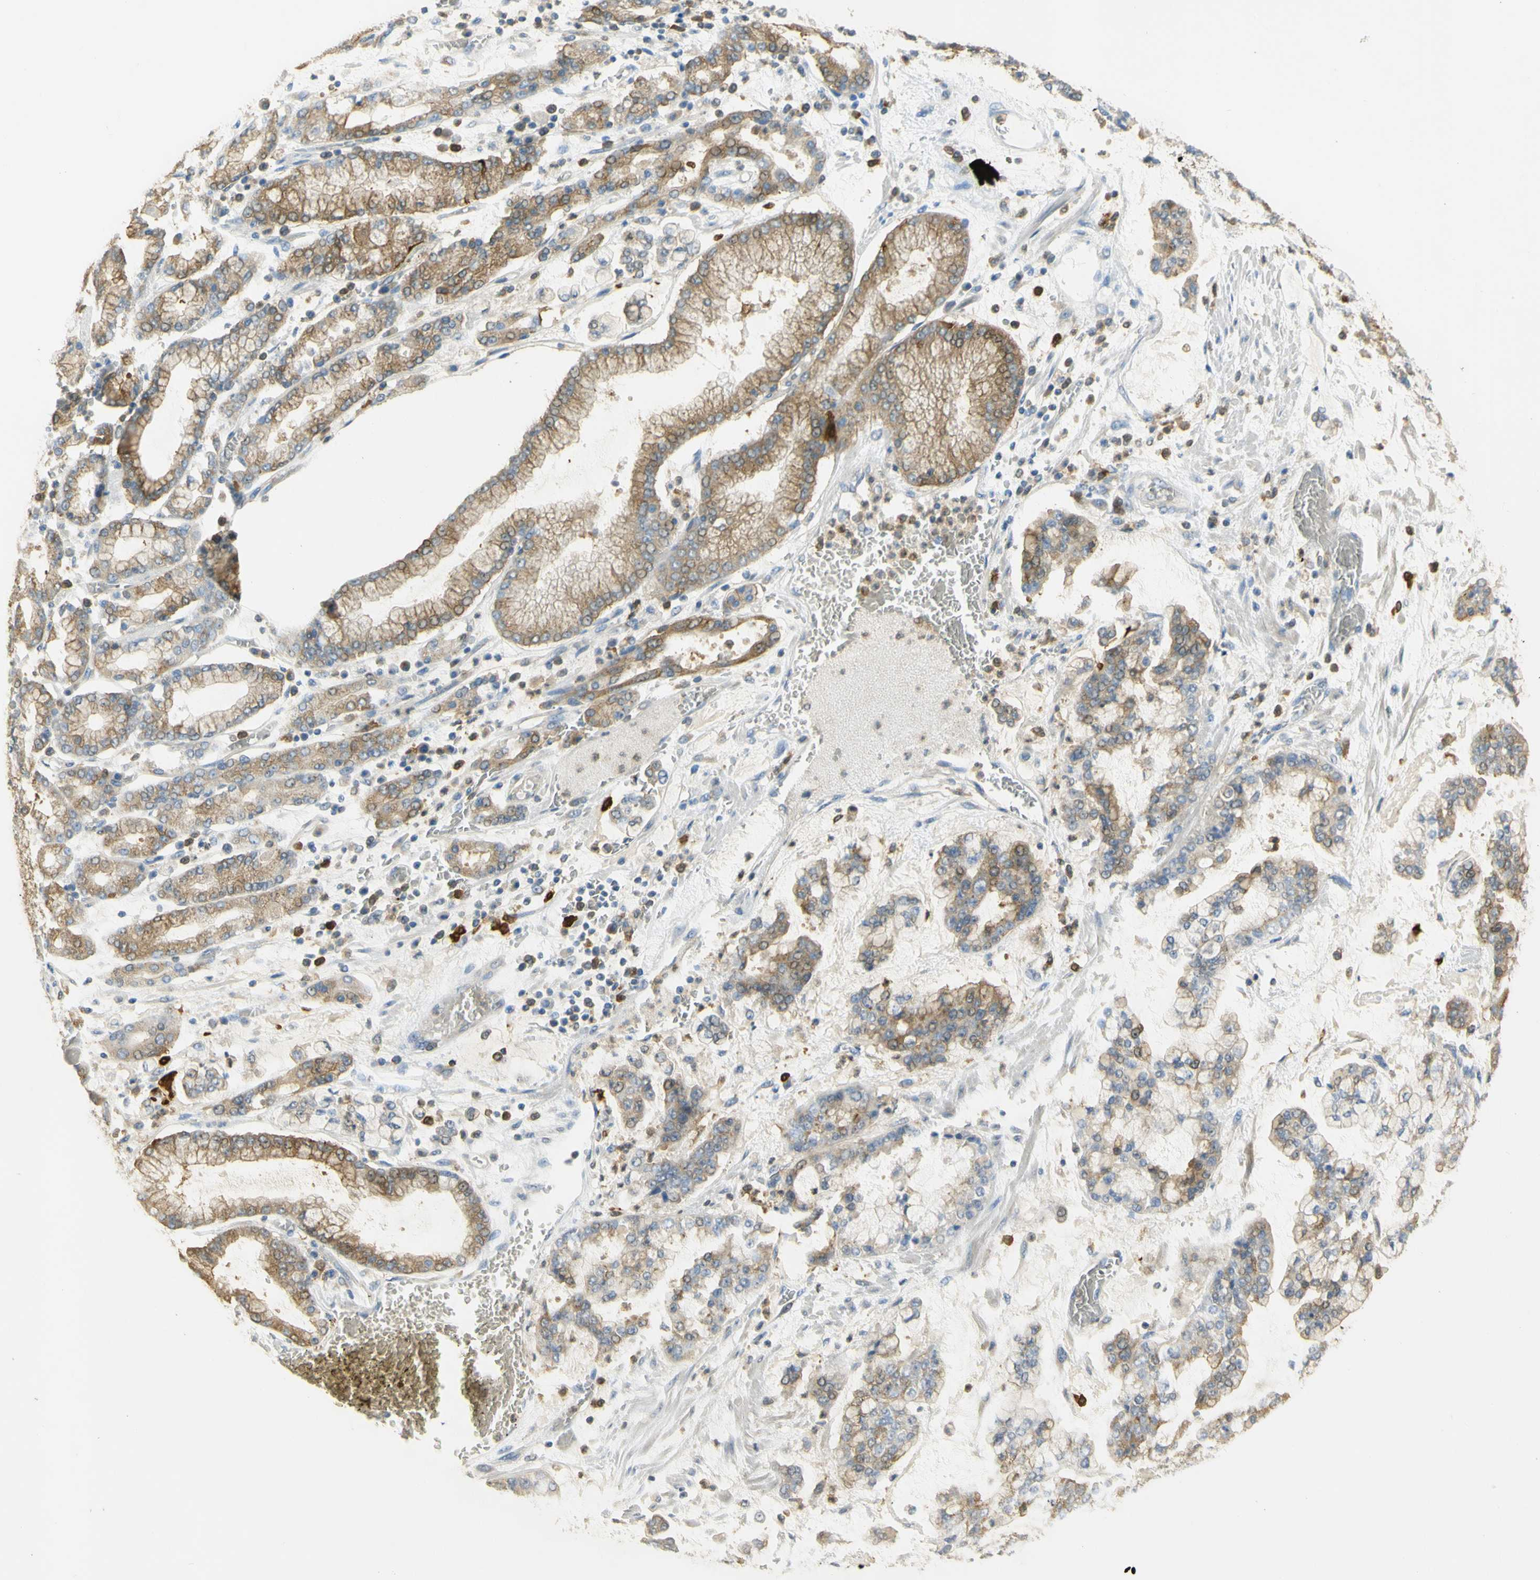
{"staining": {"intensity": "moderate", "quantity": ">75%", "location": "cytoplasmic/membranous"}, "tissue": "stomach cancer", "cell_type": "Tumor cells", "image_type": "cancer", "snomed": [{"axis": "morphology", "description": "Normal tissue, NOS"}, {"axis": "morphology", "description": "Adenocarcinoma, NOS"}, {"axis": "topography", "description": "Stomach, upper"}, {"axis": "topography", "description": "Stomach"}], "caption": "This is an image of immunohistochemistry staining of stomach cancer (adenocarcinoma), which shows moderate expression in the cytoplasmic/membranous of tumor cells.", "gene": "PAK1", "patient": {"sex": "male", "age": 76}}